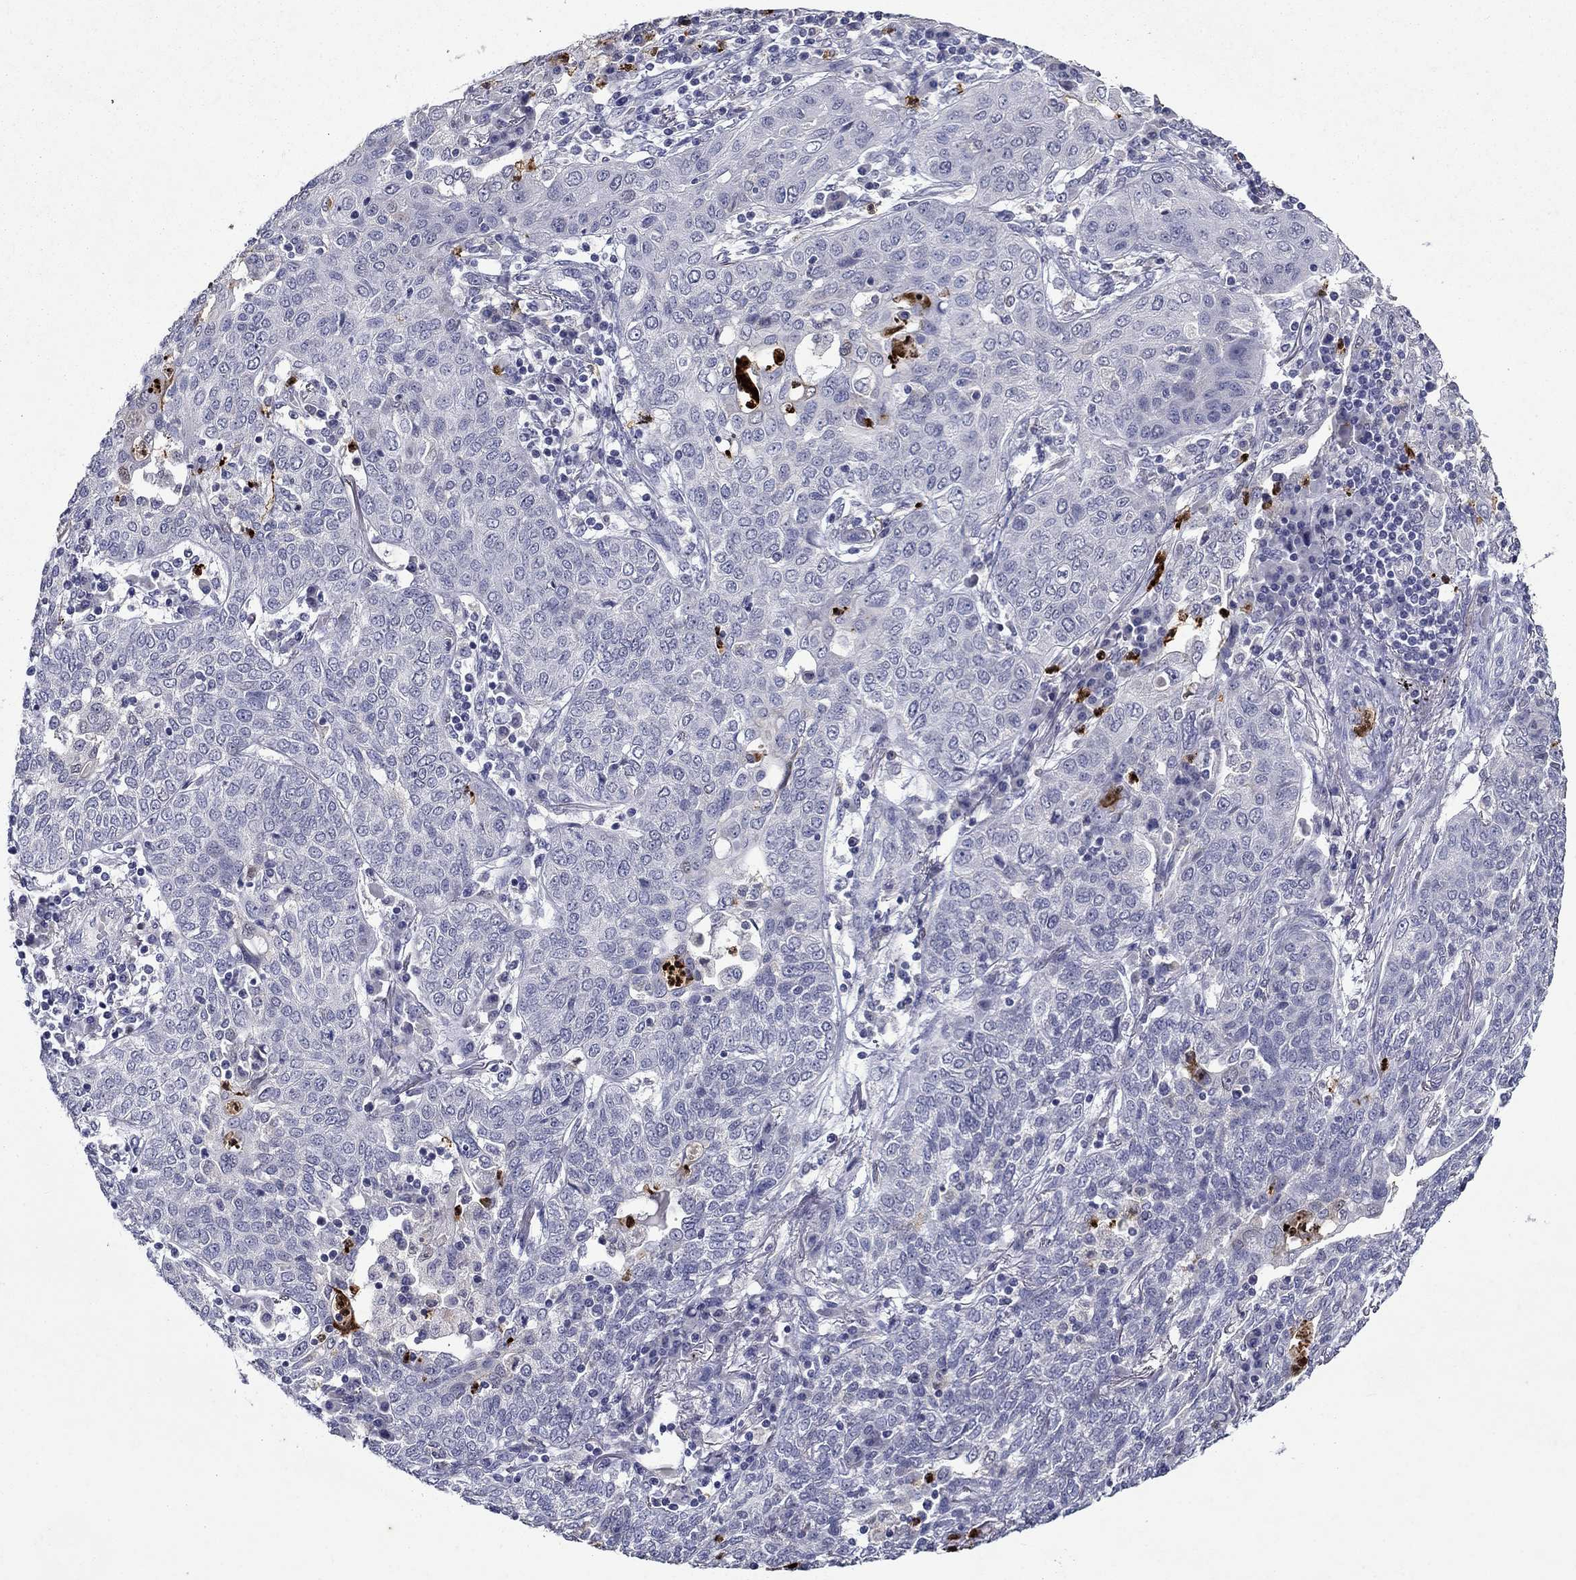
{"staining": {"intensity": "negative", "quantity": "none", "location": "none"}, "tissue": "lung cancer", "cell_type": "Tumor cells", "image_type": "cancer", "snomed": [{"axis": "morphology", "description": "Squamous cell carcinoma, NOS"}, {"axis": "topography", "description": "Lung"}], "caption": "The photomicrograph reveals no staining of tumor cells in lung cancer.", "gene": "IRF5", "patient": {"sex": "female", "age": 70}}